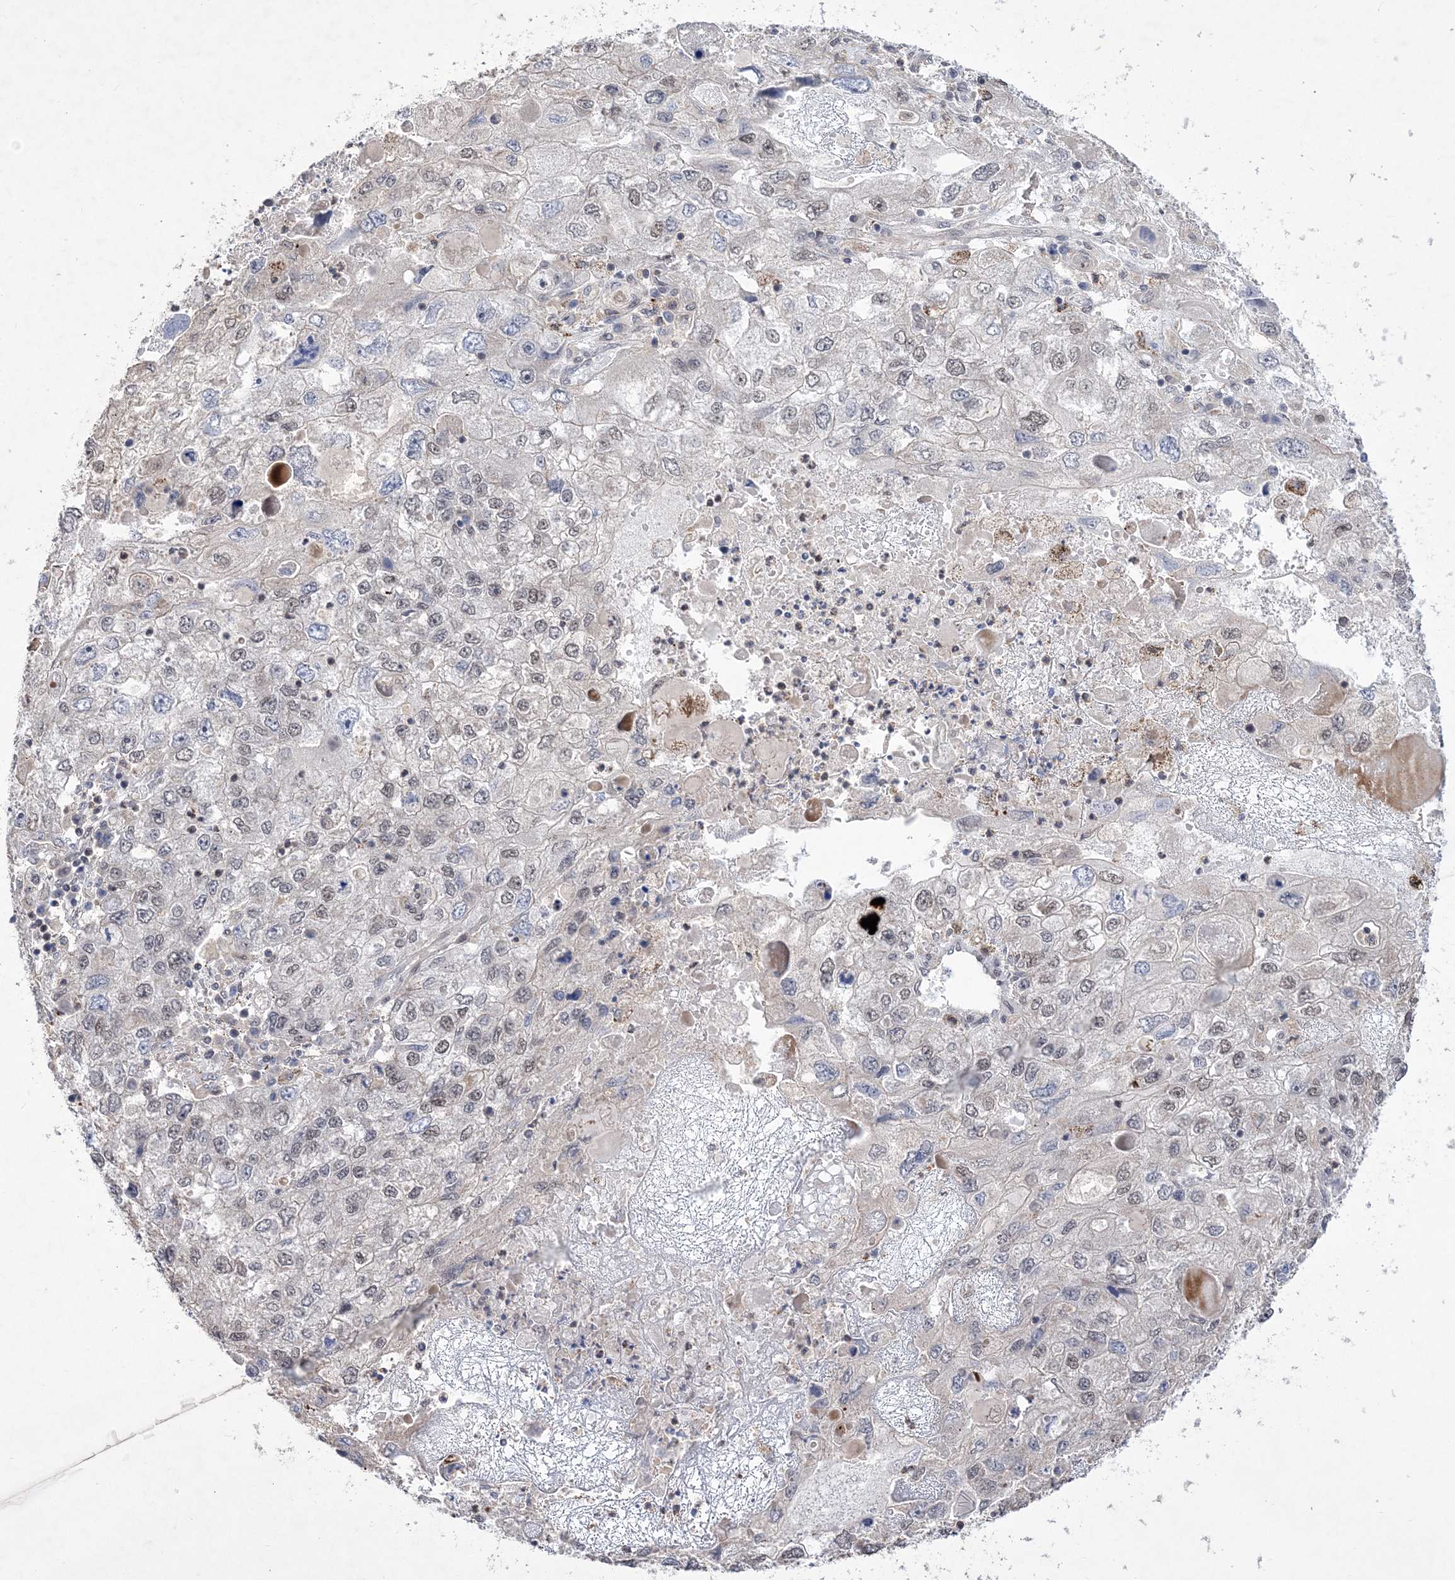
{"staining": {"intensity": "weak", "quantity": "25%-75%", "location": "nuclear"}, "tissue": "endometrial cancer", "cell_type": "Tumor cells", "image_type": "cancer", "snomed": [{"axis": "morphology", "description": "Adenocarcinoma, NOS"}, {"axis": "topography", "description": "Endometrium"}], "caption": "A photomicrograph of human adenocarcinoma (endometrial) stained for a protein shows weak nuclear brown staining in tumor cells.", "gene": "BOD1L1", "patient": {"sex": "female", "age": 49}}